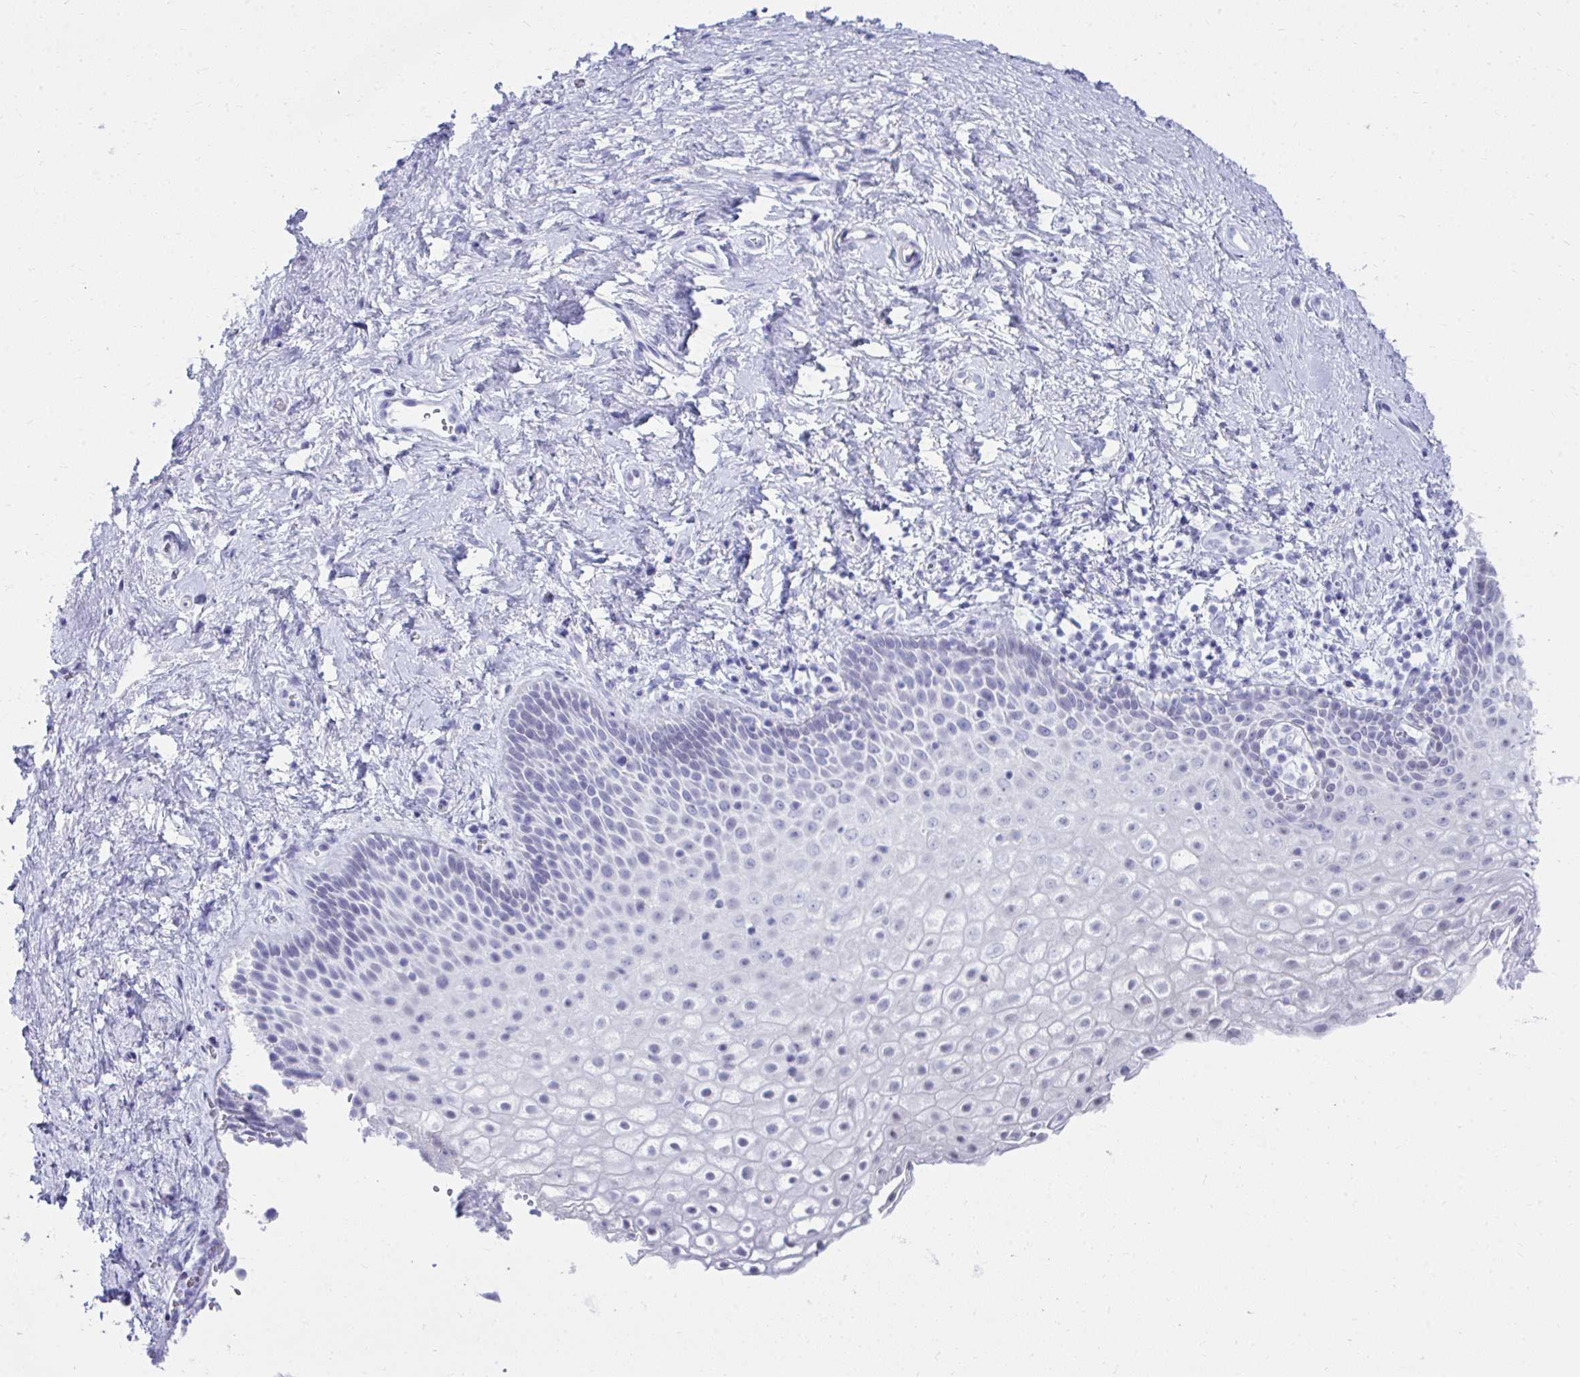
{"staining": {"intensity": "negative", "quantity": "none", "location": "none"}, "tissue": "vagina", "cell_type": "Squamous epithelial cells", "image_type": "normal", "snomed": [{"axis": "morphology", "description": "Normal tissue, NOS"}, {"axis": "topography", "description": "Vagina"}], "caption": "Photomicrograph shows no protein positivity in squamous epithelial cells of unremarkable vagina. (Brightfield microscopy of DAB (3,3'-diaminobenzidine) immunohistochemistry at high magnification).", "gene": "OR5F1", "patient": {"sex": "female", "age": 61}}